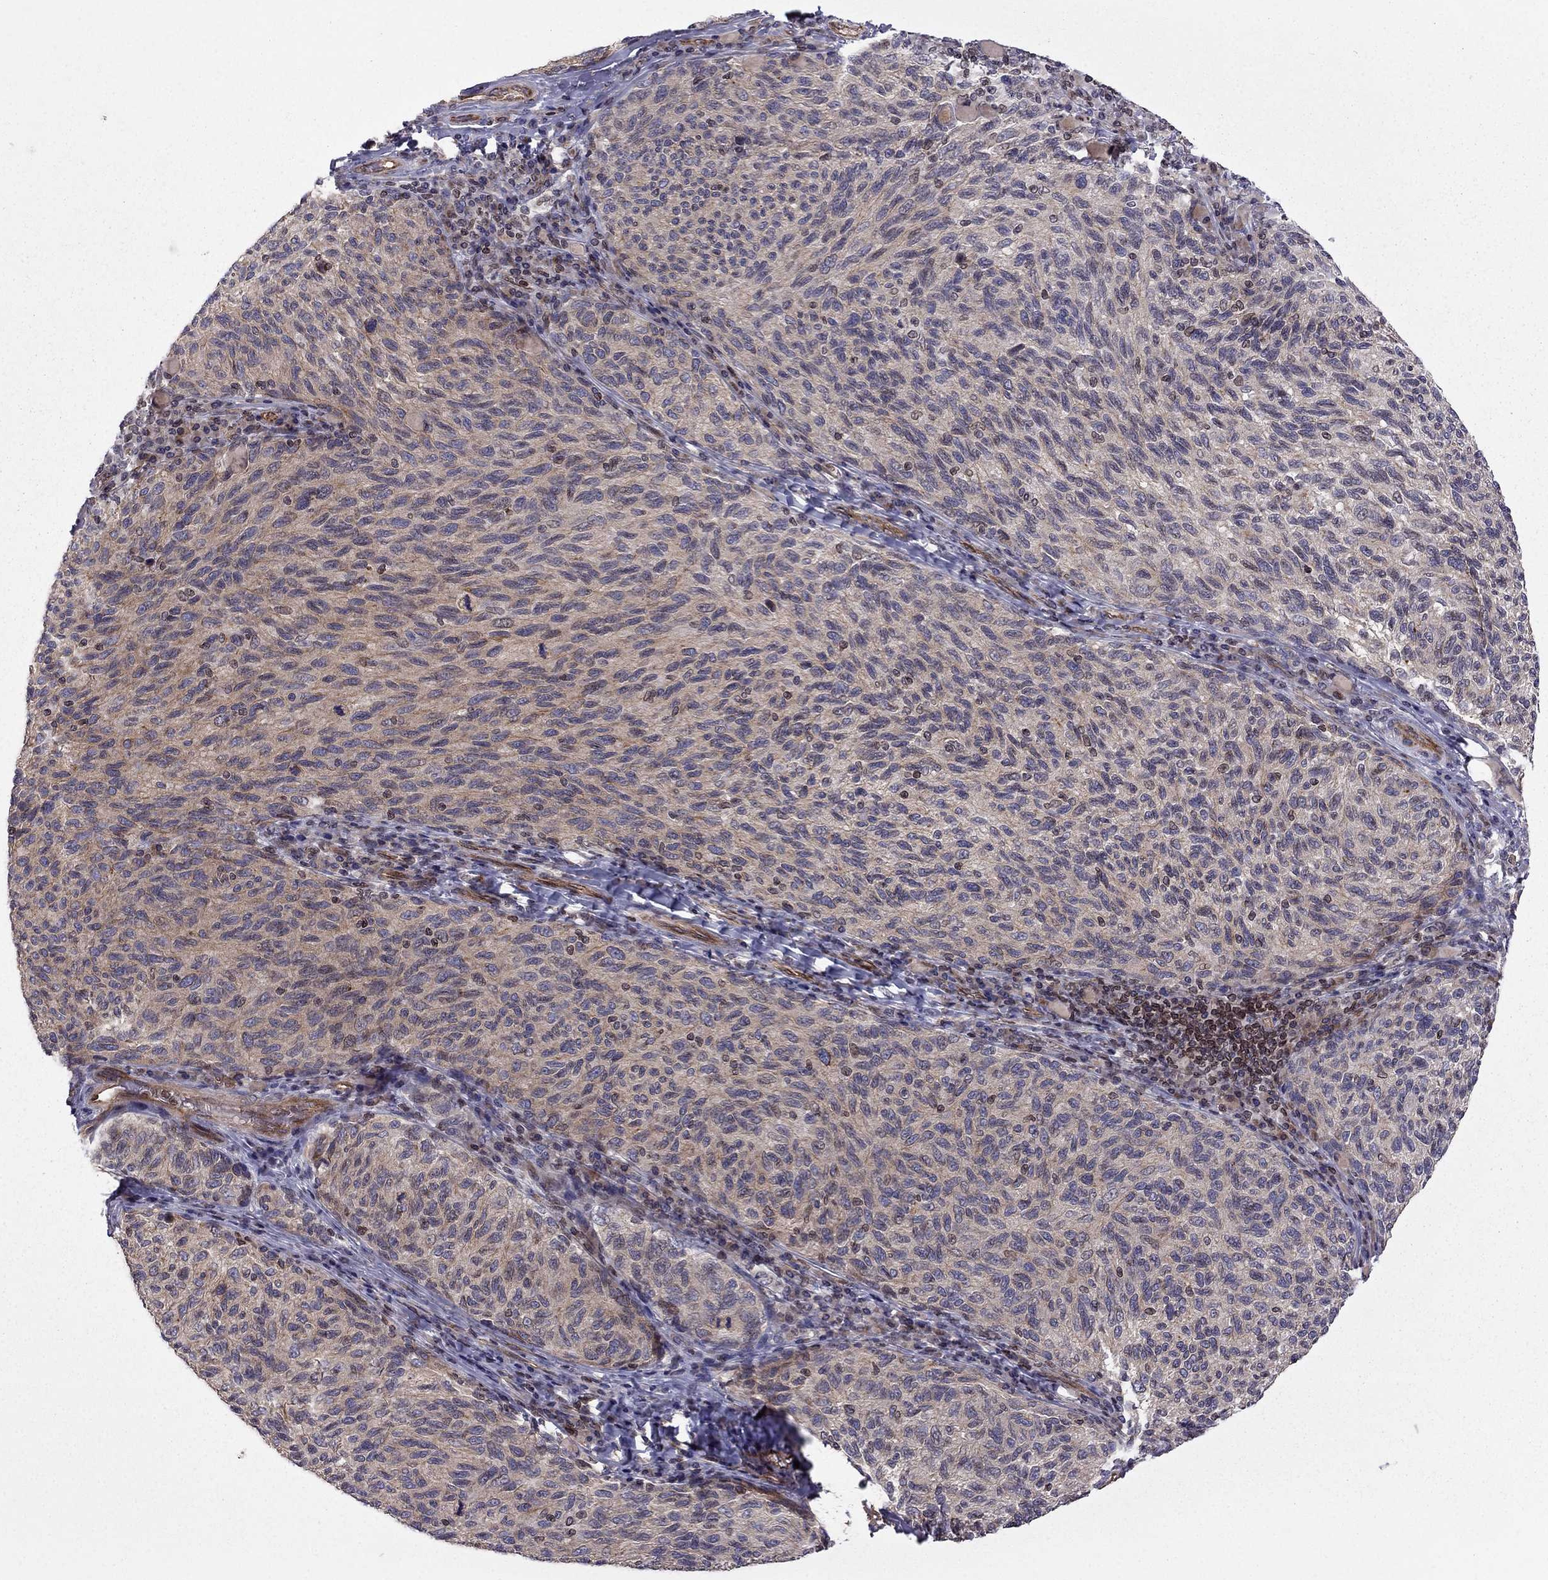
{"staining": {"intensity": "weak", "quantity": "25%-75%", "location": "cytoplasmic/membranous"}, "tissue": "melanoma", "cell_type": "Tumor cells", "image_type": "cancer", "snomed": [{"axis": "morphology", "description": "Malignant melanoma, NOS"}, {"axis": "topography", "description": "Skin"}], "caption": "IHC (DAB) staining of malignant melanoma demonstrates weak cytoplasmic/membranous protein expression in about 25%-75% of tumor cells.", "gene": "CDC42BPA", "patient": {"sex": "female", "age": 73}}